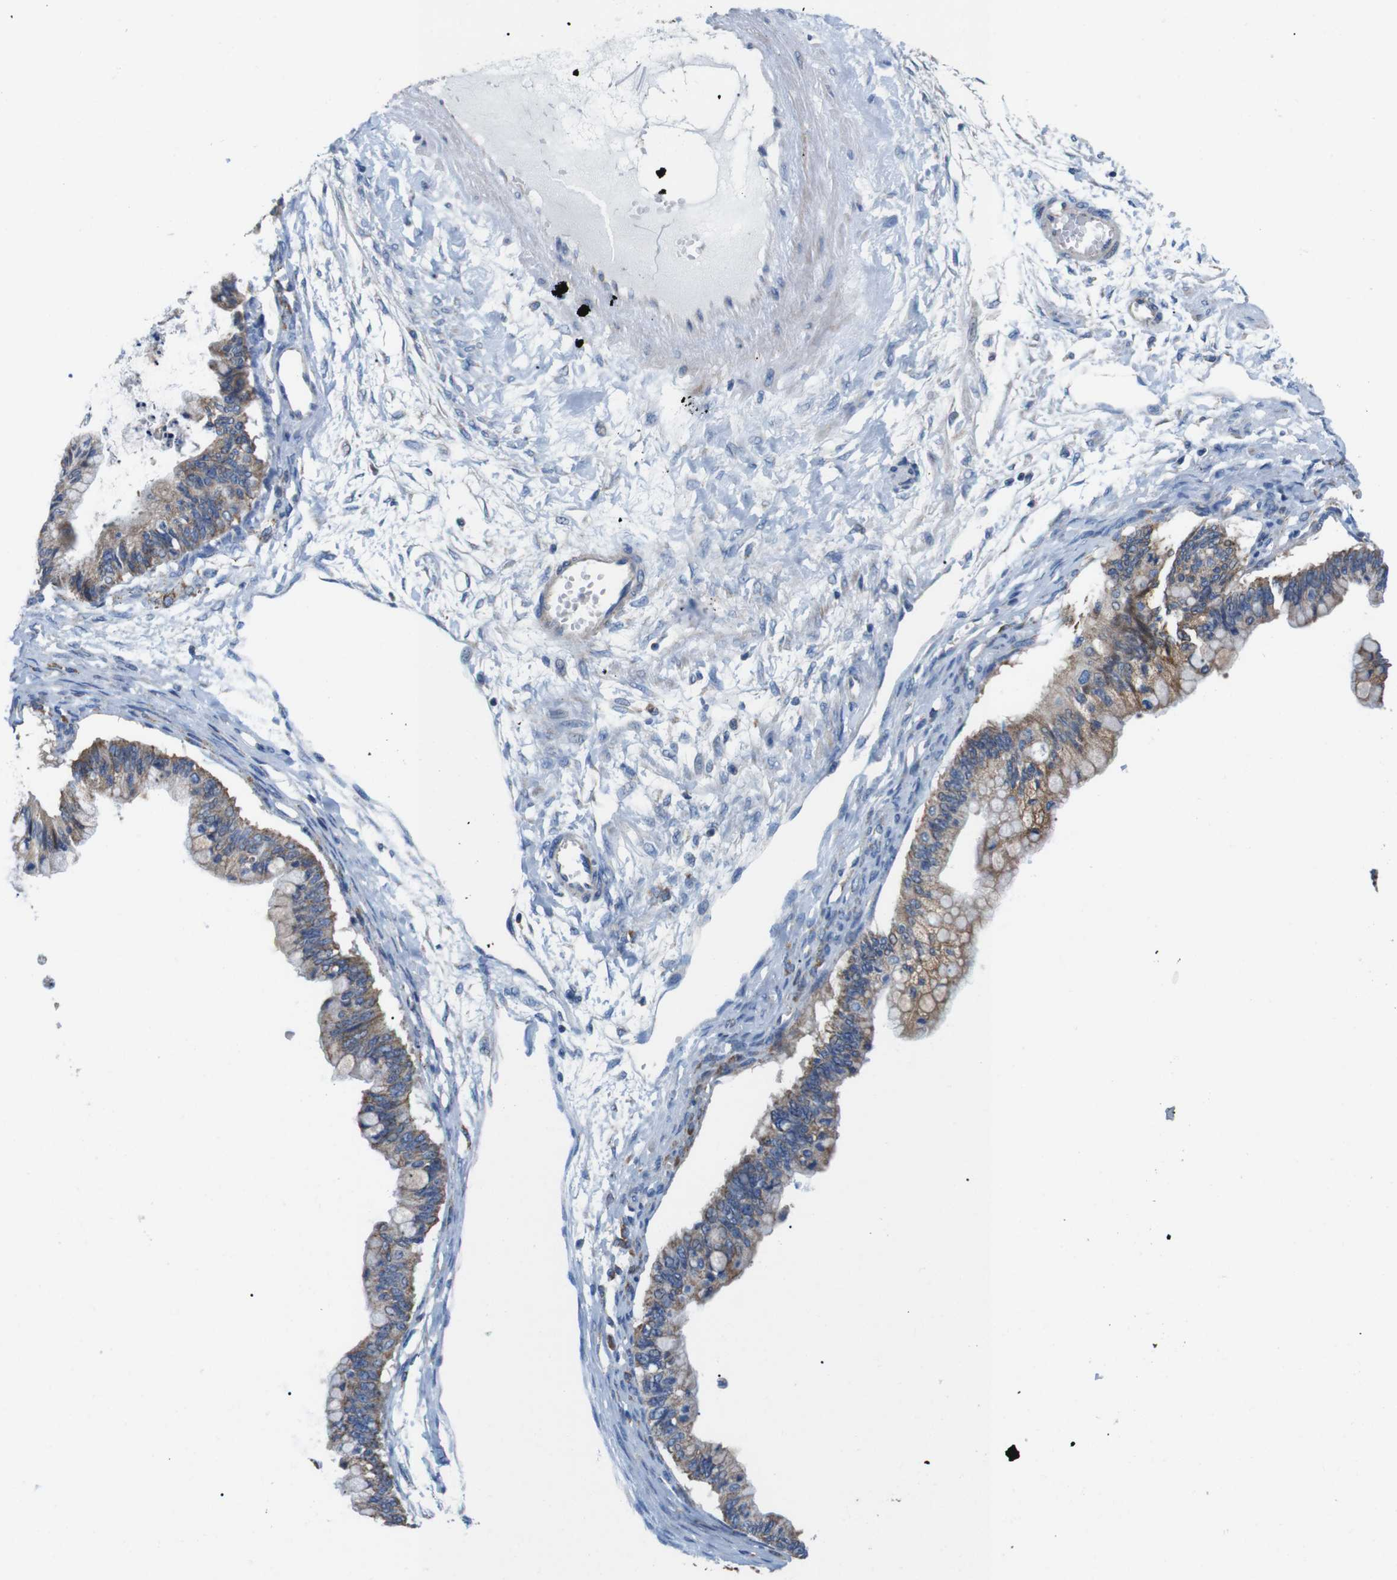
{"staining": {"intensity": "moderate", "quantity": ">75%", "location": "cytoplasmic/membranous"}, "tissue": "ovarian cancer", "cell_type": "Tumor cells", "image_type": "cancer", "snomed": [{"axis": "morphology", "description": "Cystadenocarcinoma, mucinous, NOS"}, {"axis": "topography", "description": "Ovary"}], "caption": "Brown immunohistochemical staining in ovarian cancer reveals moderate cytoplasmic/membranous staining in approximately >75% of tumor cells. (brown staining indicates protein expression, while blue staining denotes nuclei).", "gene": "F2RL1", "patient": {"sex": "female", "age": 57}}